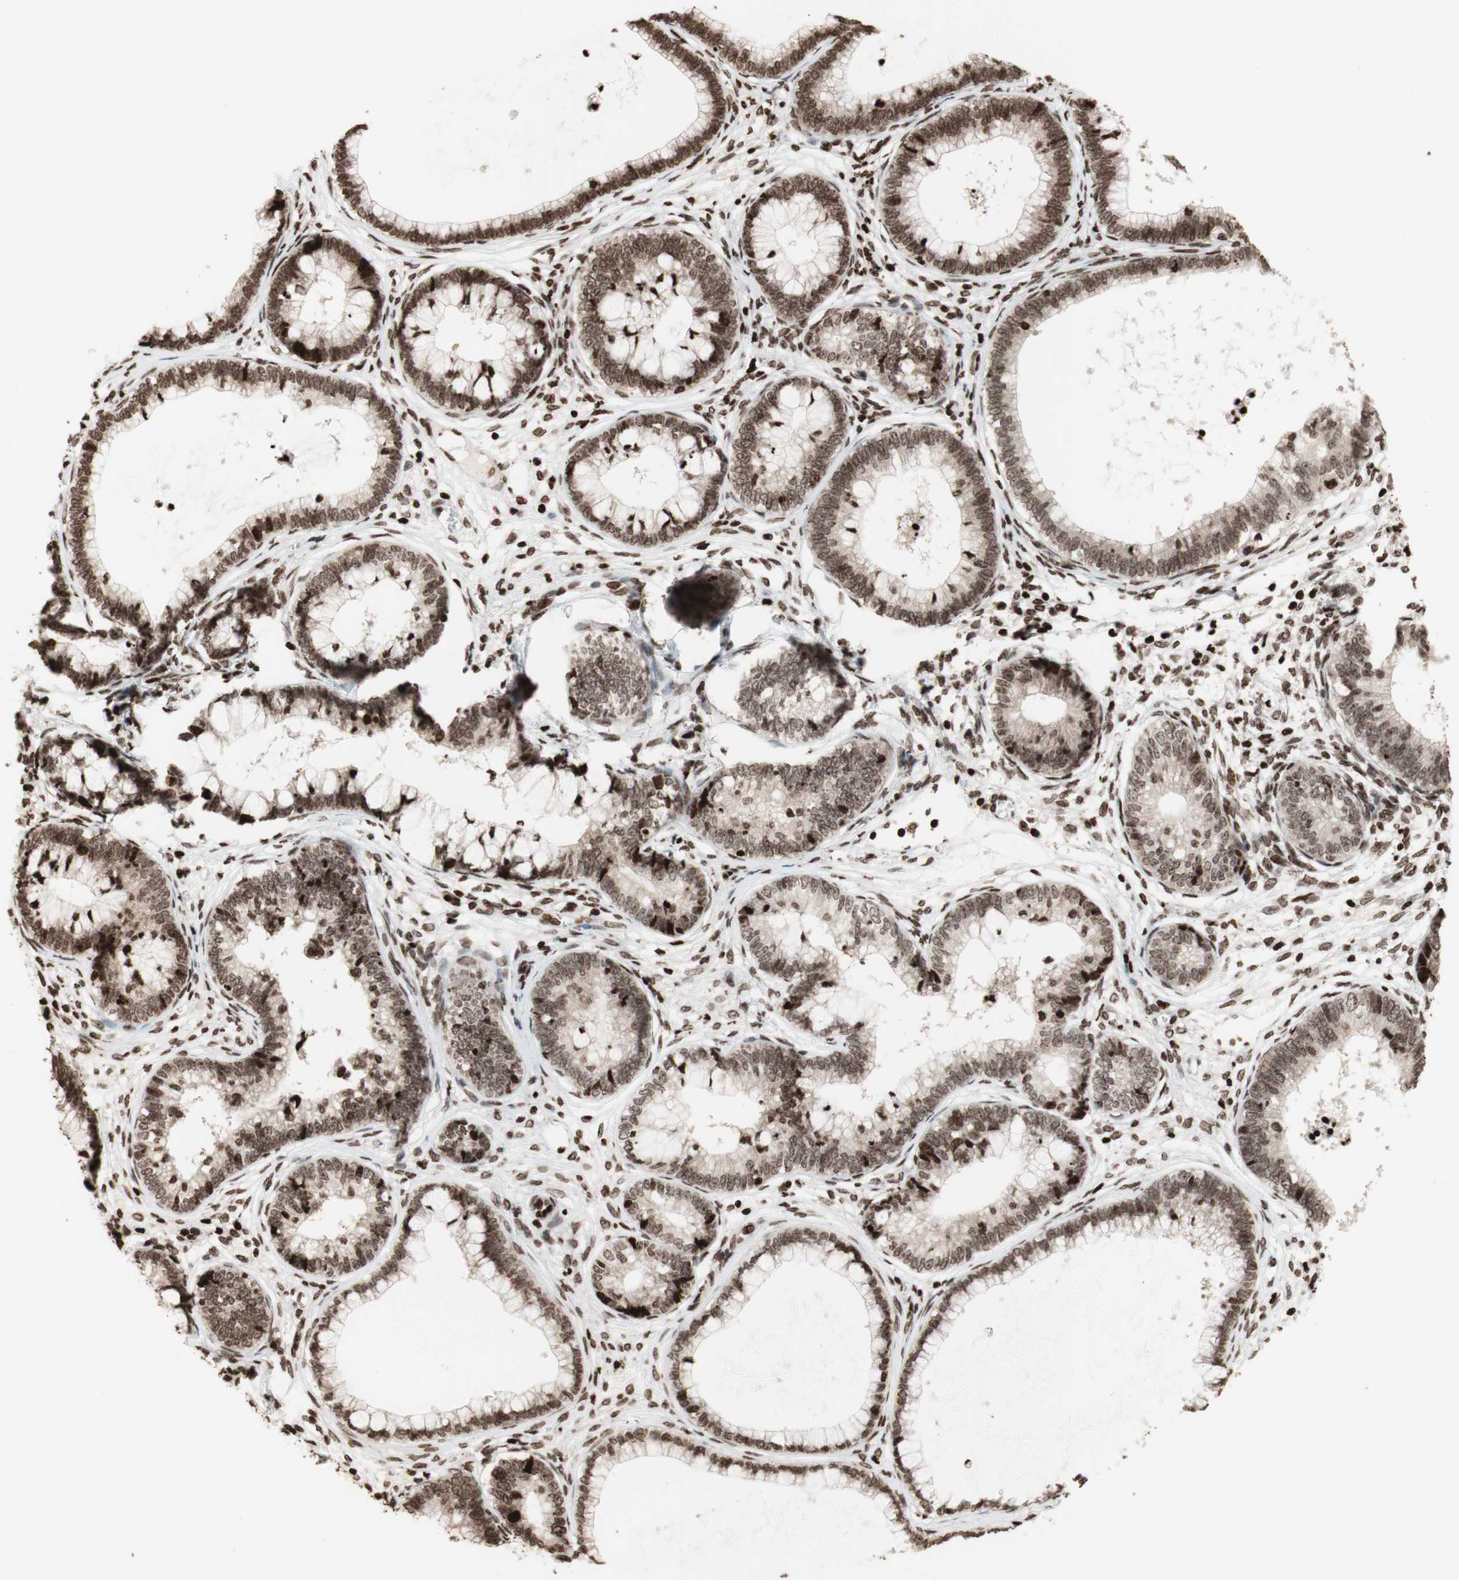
{"staining": {"intensity": "moderate", "quantity": ">75%", "location": "cytoplasmic/membranous,nuclear"}, "tissue": "cervical cancer", "cell_type": "Tumor cells", "image_type": "cancer", "snomed": [{"axis": "morphology", "description": "Adenocarcinoma, NOS"}, {"axis": "topography", "description": "Cervix"}], "caption": "A high-resolution image shows immunohistochemistry staining of cervical cancer, which shows moderate cytoplasmic/membranous and nuclear positivity in approximately >75% of tumor cells.", "gene": "NCAPD2", "patient": {"sex": "female", "age": 44}}